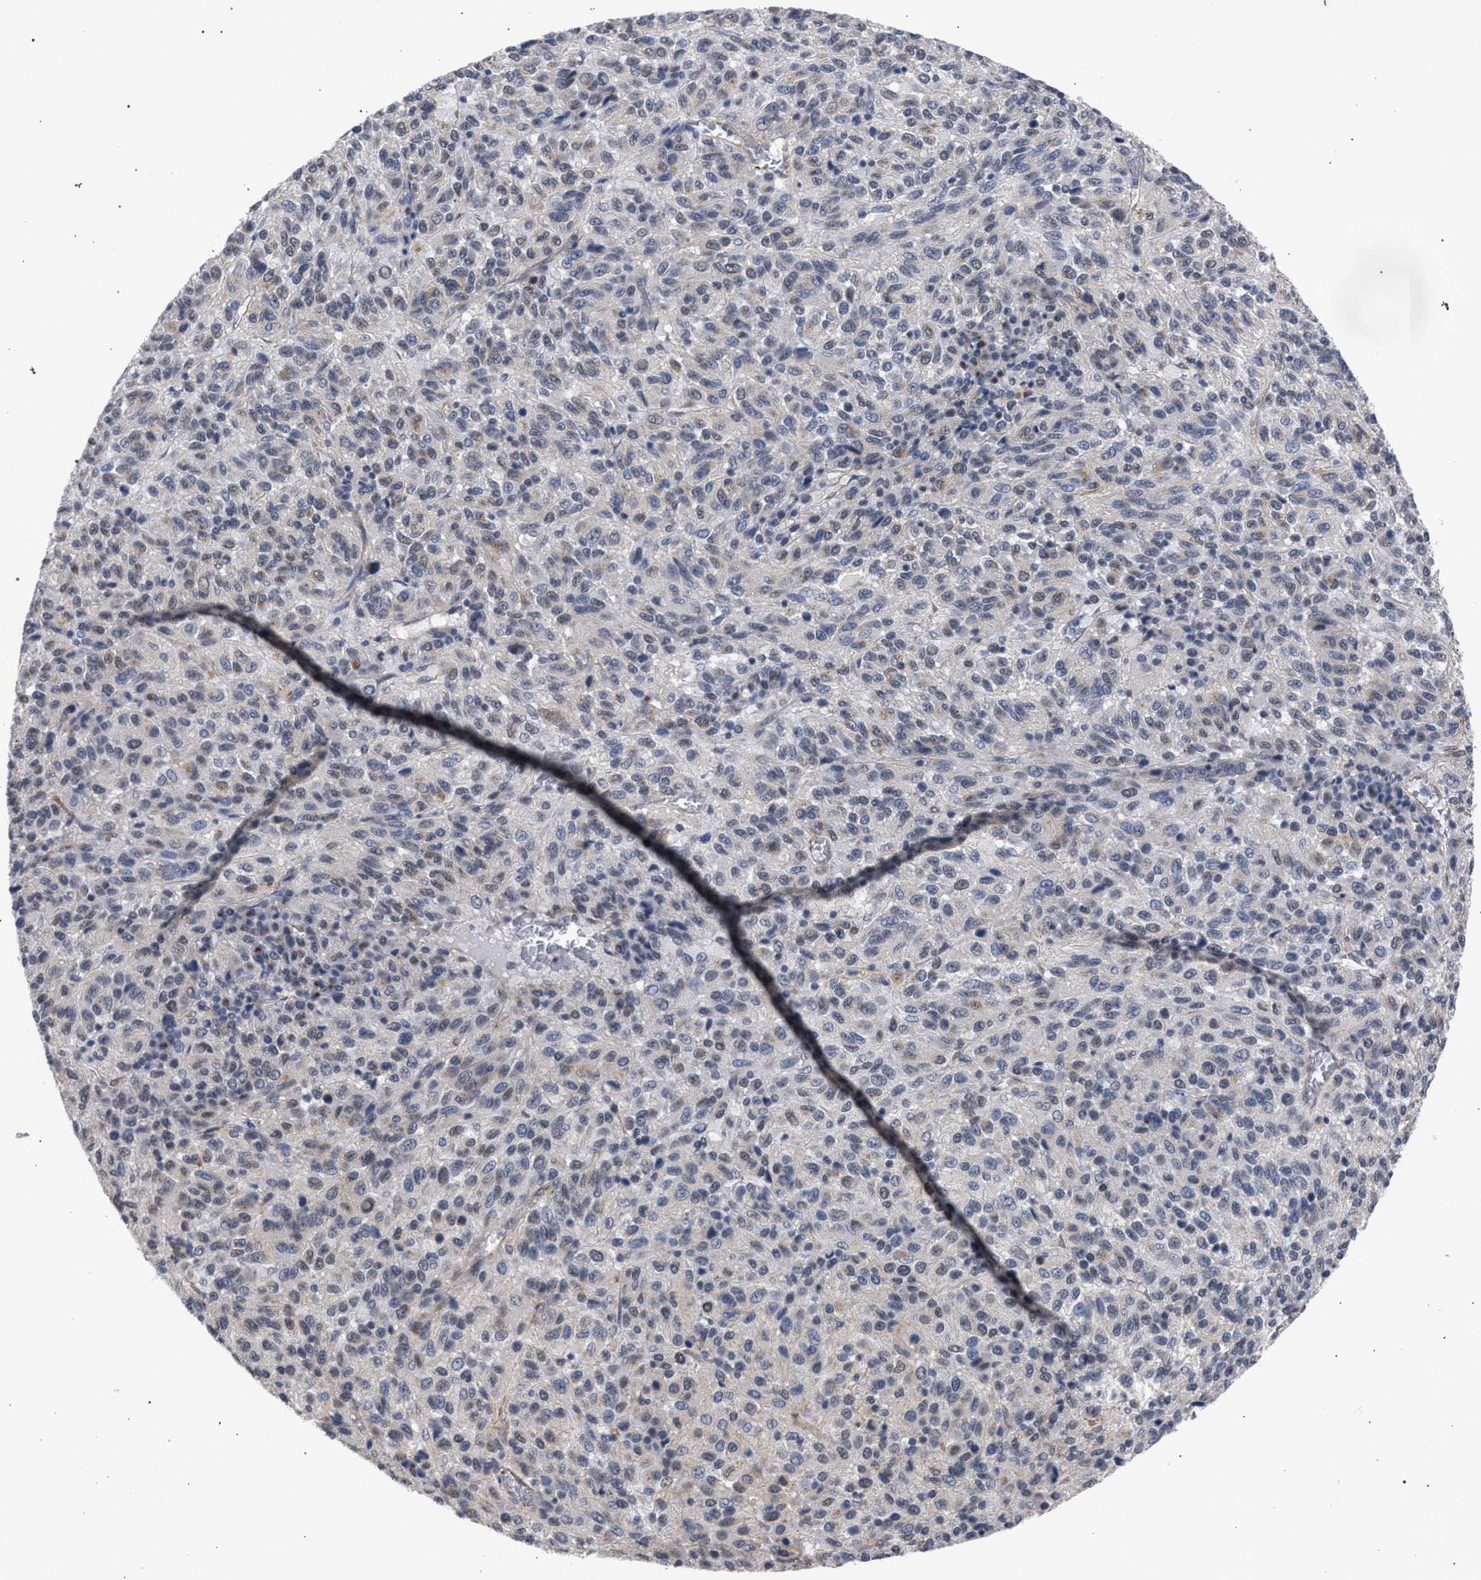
{"staining": {"intensity": "weak", "quantity": "<25%", "location": "cytoplasmic/membranous"}, "tissue": "melanoma", "cell_type": "Tumor cells", "image_type": "cancer", "snomed": [{"axis": "morphology", "description": "Malignant melanoma, Metastatic site"}, {"axis": "topography", "description": "Lung"}], "caption": "The image demonstrates no significant positivity in tumor cells of malignant melanoma (metastatic site).", "gene": "GOLGA2", "patient": {"sex": "male", "age": 64}}